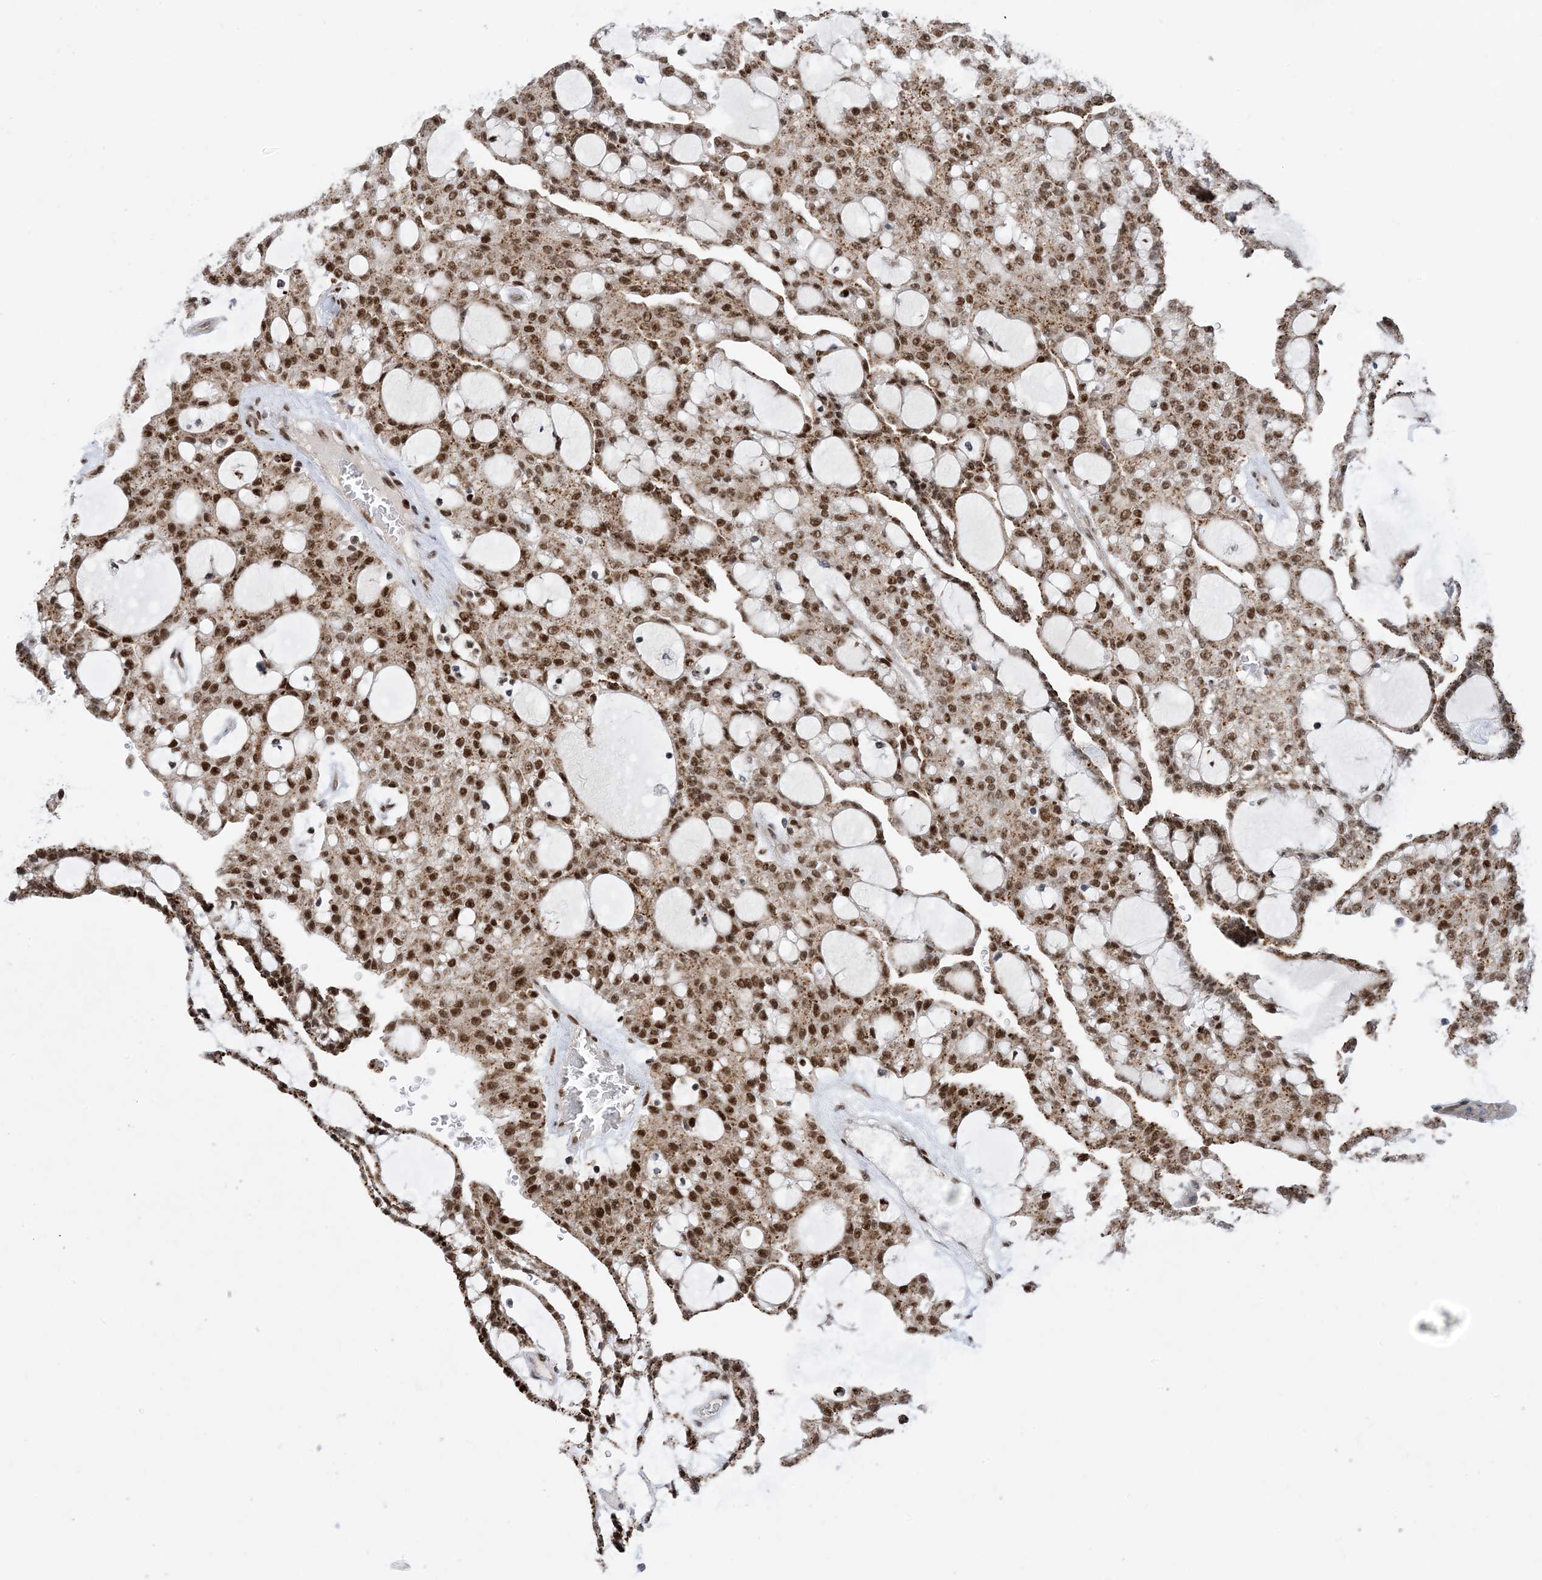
{"staining": {"intensity": "moderate", "quantity": ">75%", "location": "nuclear"}, "tissue": "renal cancer", "cell_type": "Tumor cells", "image_type": "cancer", "snomed": [{"axis": "morphology", "description": "Adenocarcinoma, NOS"}, {"axis": "topography", "description": "Kidney"}], "caption": "Immunohistochemistry (IHC) (DAB) staining of human renal adenocarcinoma reveals moderate nuclear protein staining in approximately >75% of tumor cells. (IHC, brightfield microscopy, high magnification).", "gene": "TSPYL1", "patient": {"sex": "male", "age": 63}}